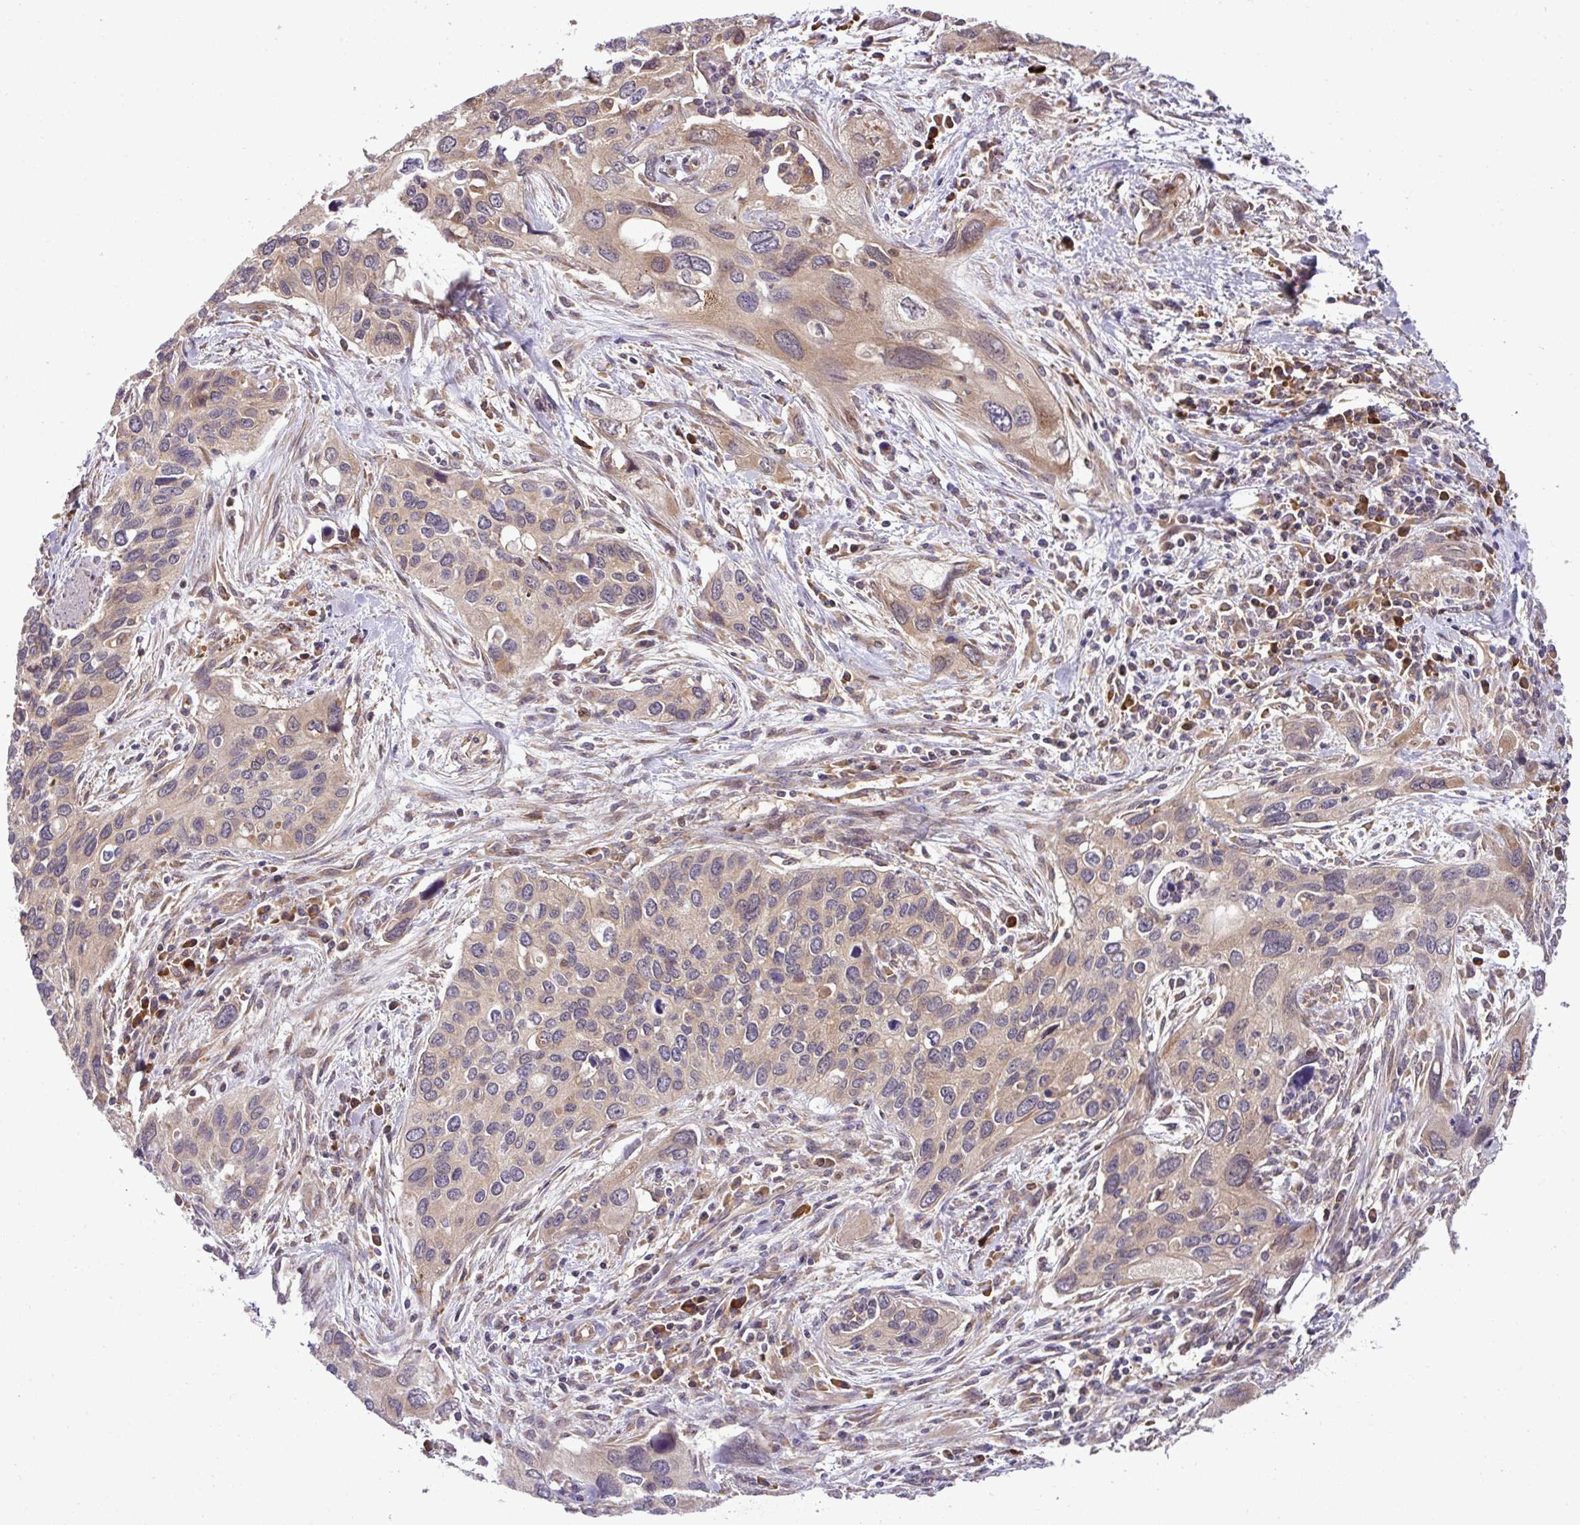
{"staining": {"intensity": "weak", "quantity": "25%-75%", "location": "cytoplasmic/membranous"}, "tissue": "cervical cancer", "cell_type": "Tumor cells", "image_type": "cancer", "snomed": [{"axis": "morphology", "description": "Squamous cell carcinoma, NOS"}, {"axis": "topography", "description": "Cervix"}], "caption": "Protein analysis of cervical cancer tissue shows weak cytoplasmic/membranous staining in about 25%-75% of tumor cells.", "gene": "DLGAP4", "patient": {"sex": "female", "age": 55}}